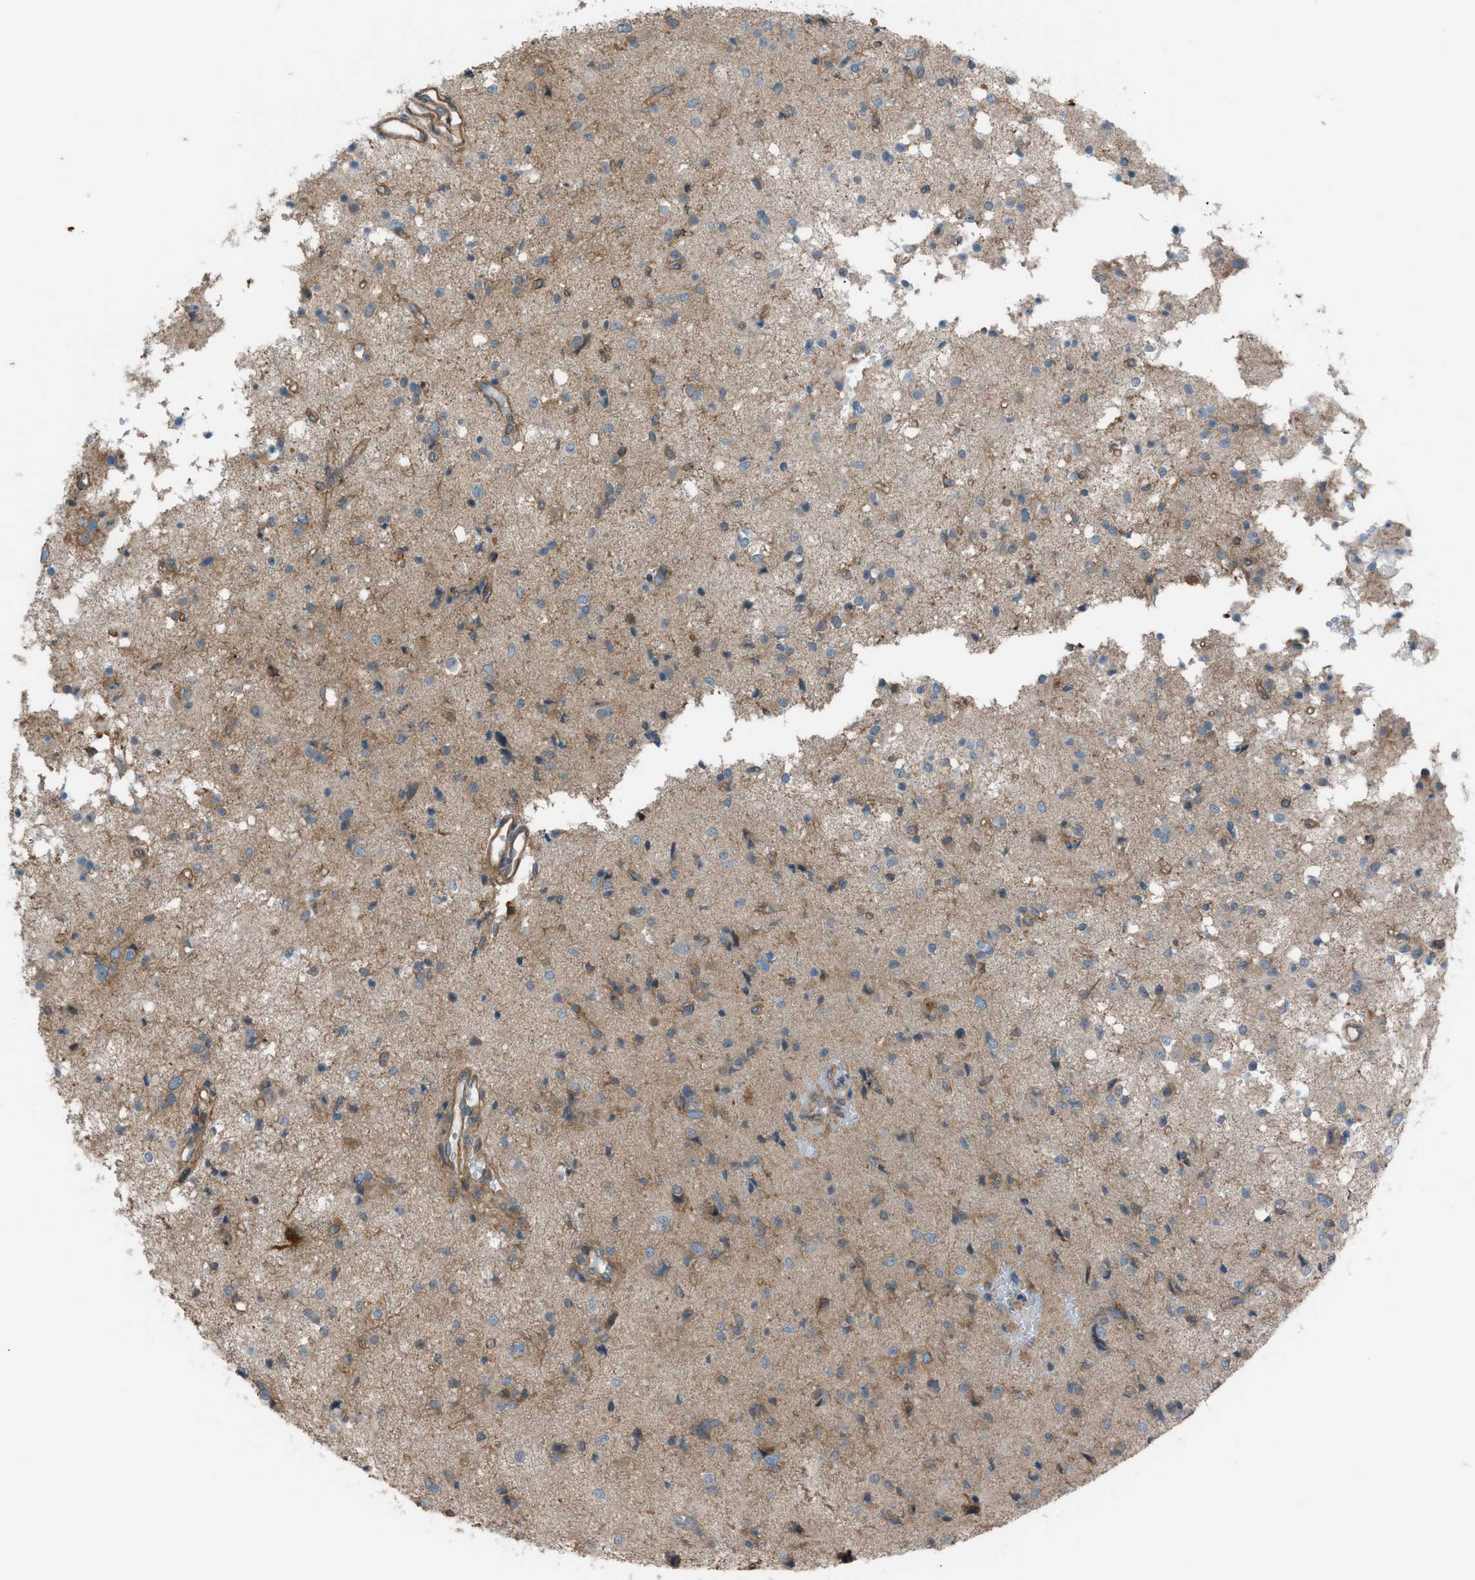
{"staining": {"intensity": "moderate", "quantity": "25%-75%", "location": "cytoplasmic/membranous"}, "tissue": "glioma", "cell_type": "Tumor cells", "image_type": "cancer", "snomed": [{"axis": "morphology", "description": "Glioma, malignant, High grade"}, {"axis": "topography", "description": "Brain"}], "caption": "Immunohistochemical staining of malignant glioma (high-grade) shows moderate cytoplasmic/membranous protein positivity in approximately 25%-75% of tumor cells. (Brightfield microscopy of DAB IHC at high magnification).", "gene": "DYRK1A", "patient": {"sex": "female", "age": 59}}